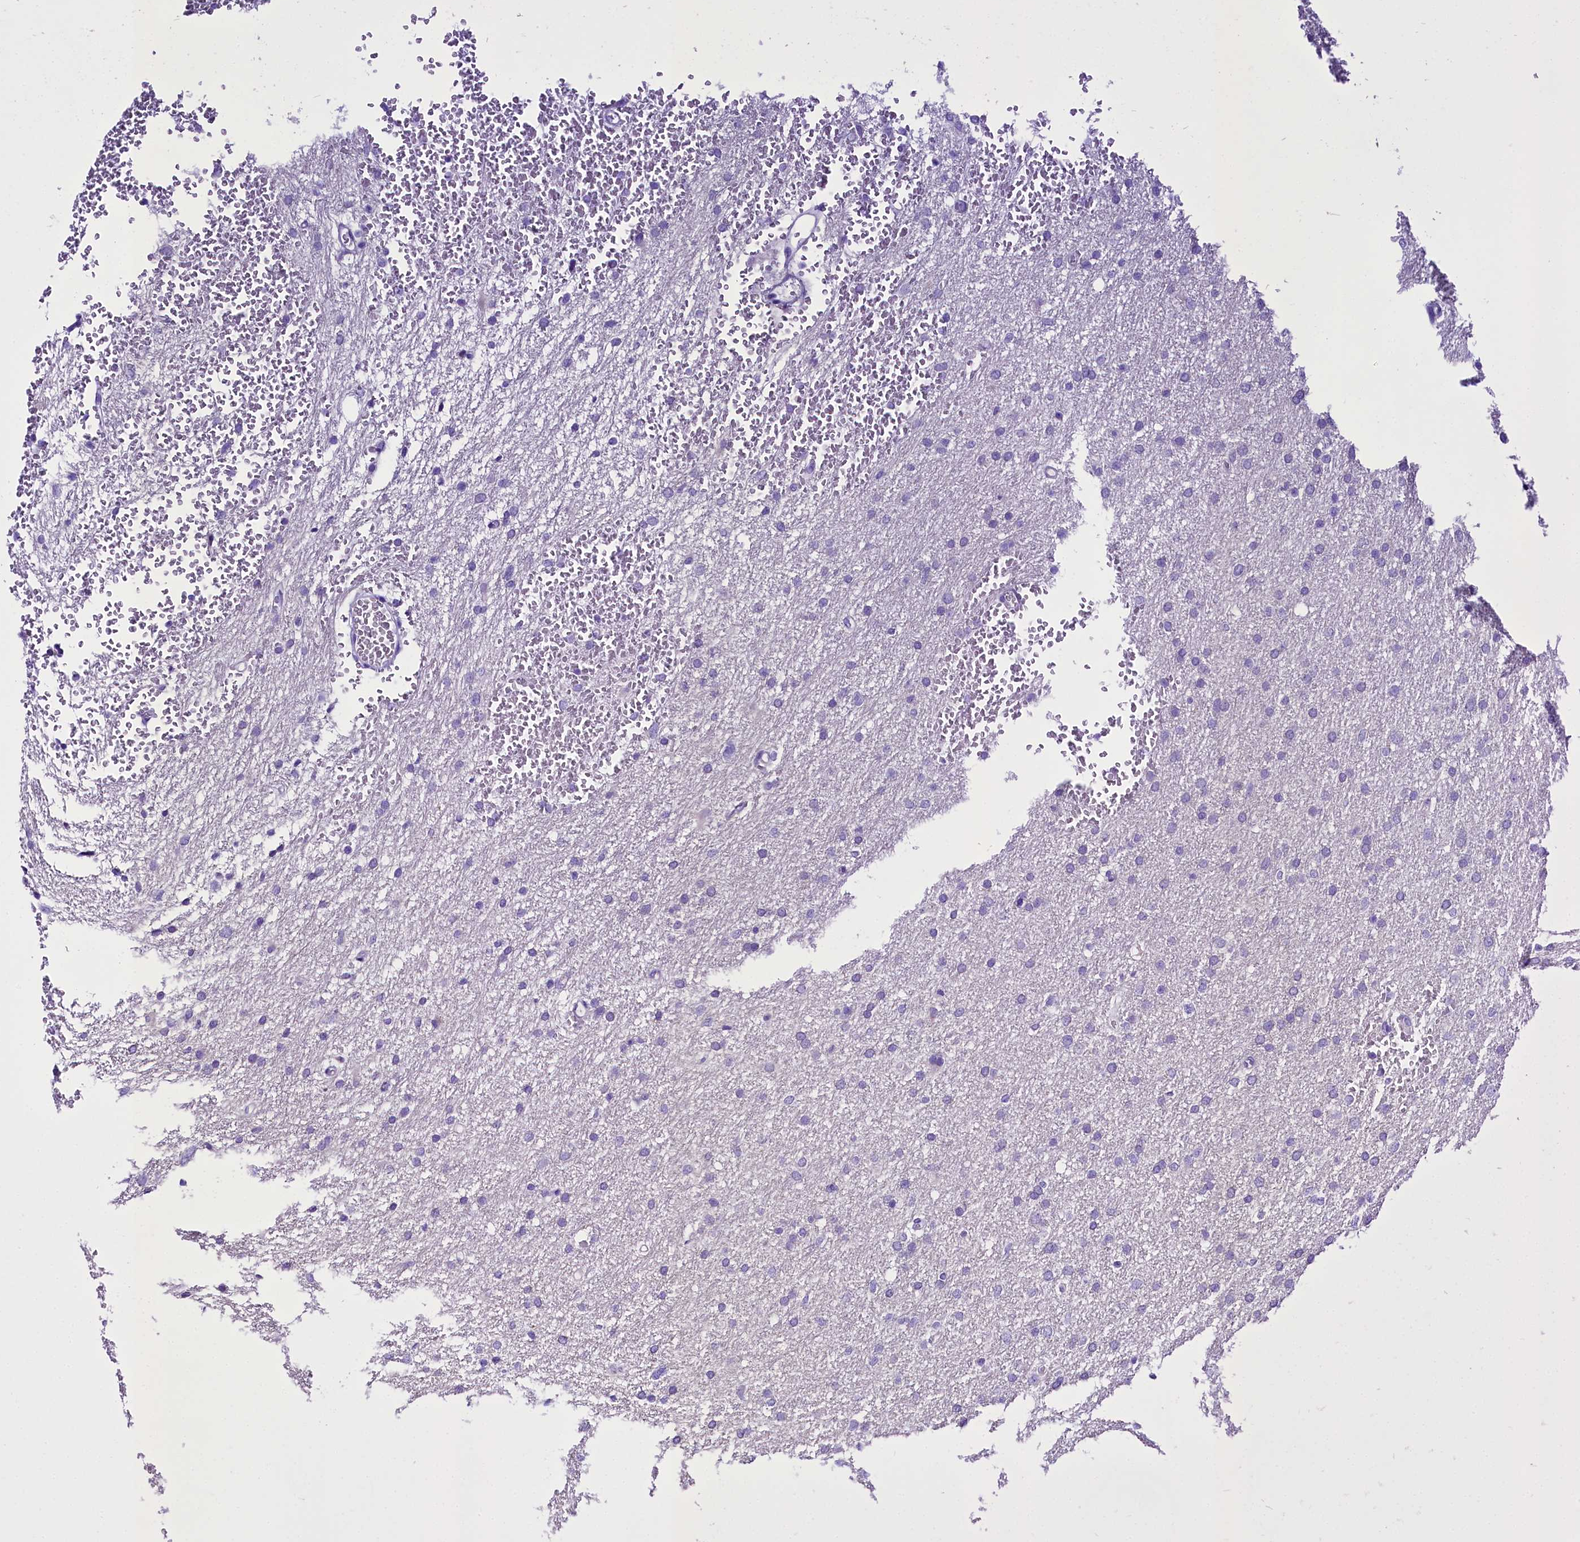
{"staining": {"intensity": "negative", "quantity": "none", "location": "none"}, "tissue": "glioma", "cell_type": "Tumor cells", "image_type": "cancer", "snomed": [{"axis": "morphology", "description": "Glioma, malignant, High grade"}, {"axis": "topography", "description": "Cerebral cortex"}], "caption": "DAB (3,3'-diaminobenzidine) immunohistochemical staining of malignant glioma (high-grade) demonstrates no significant staining in tumor cells.", "gene": "A2ML1", "patient": {"sex": "female", "age": 36}}